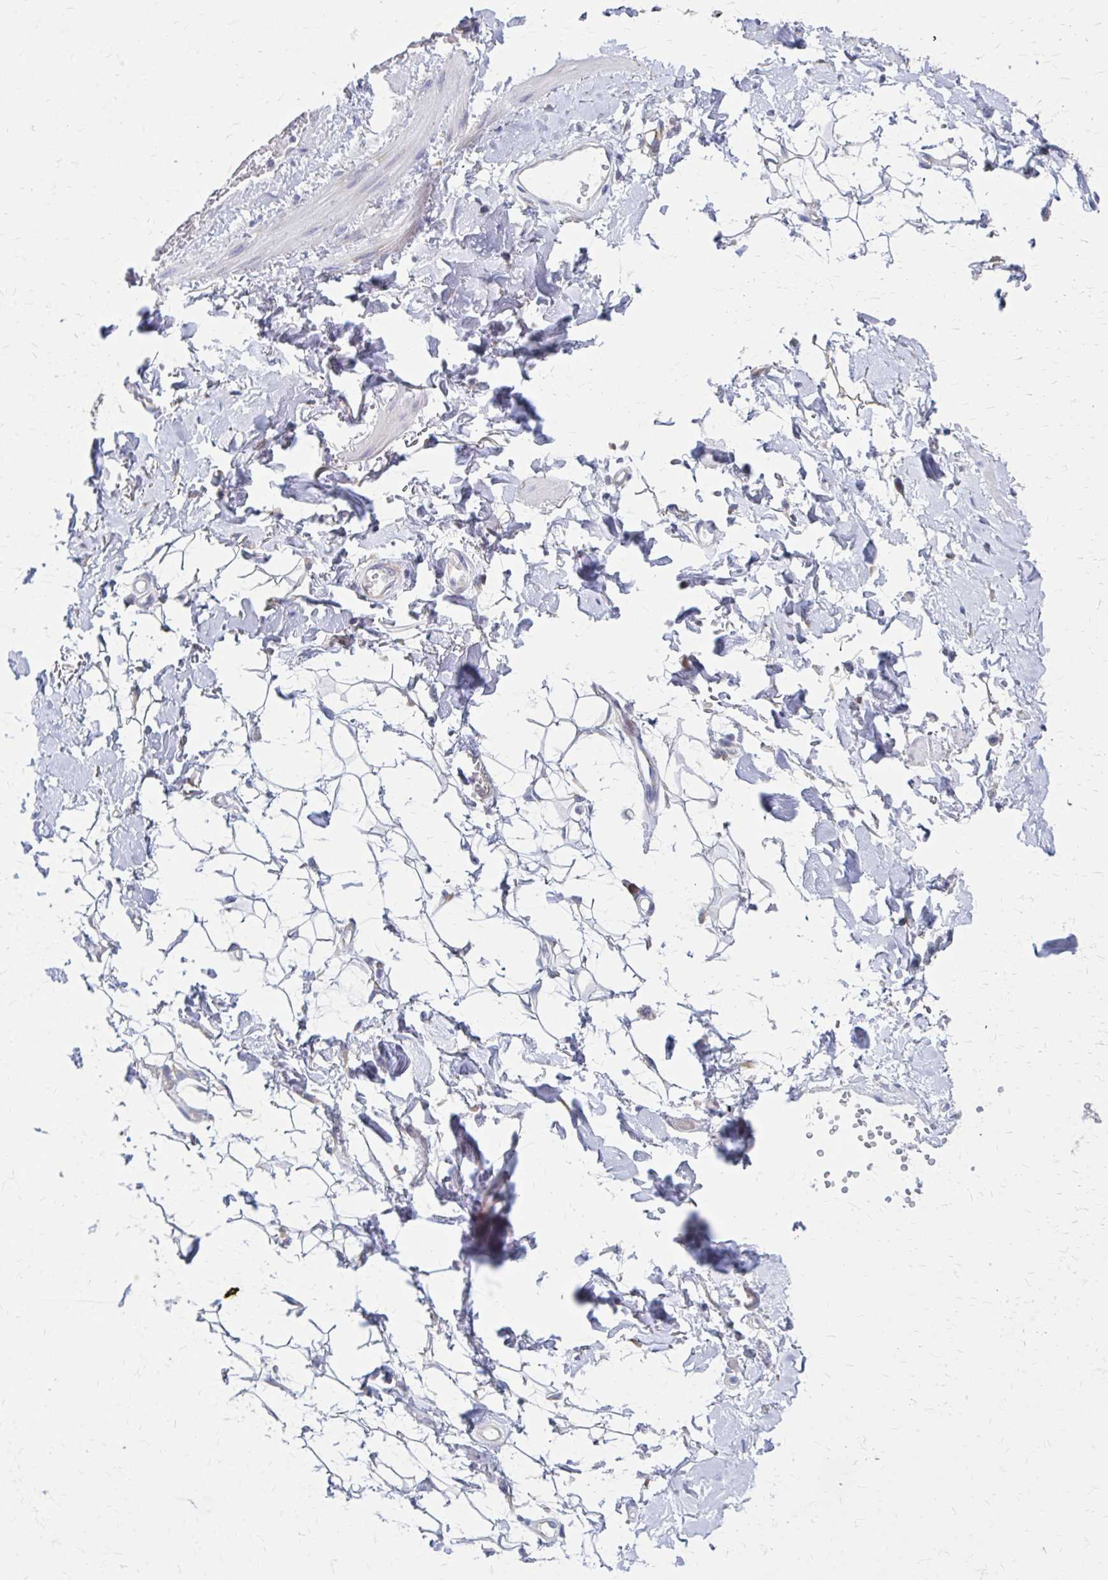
{"staining": {"intensity": "negative", "quantity": "none", "location": "none"}, "tissue": "adipose tissue", "cell_type": "Adipocytes", "image_type": "normal", "snomed": [{"axis": "morphology", "description": "Normal tissue, NOS"}, {"axis": "topography", "description": "Anal"}, {"axis": "topography", "description": "Peripheral nerve tissue"}], "caption": "Immunohistochemistry histopathology image of benign adipose tissue: adipose tissue stained with DAB (3,3'-diaminobenzidine) reveals no significant protein expression in adipocytes. Nuclei are stained in blue.", "gene": "RPL27A", "patient": {"sex": "male", "age": 78}}